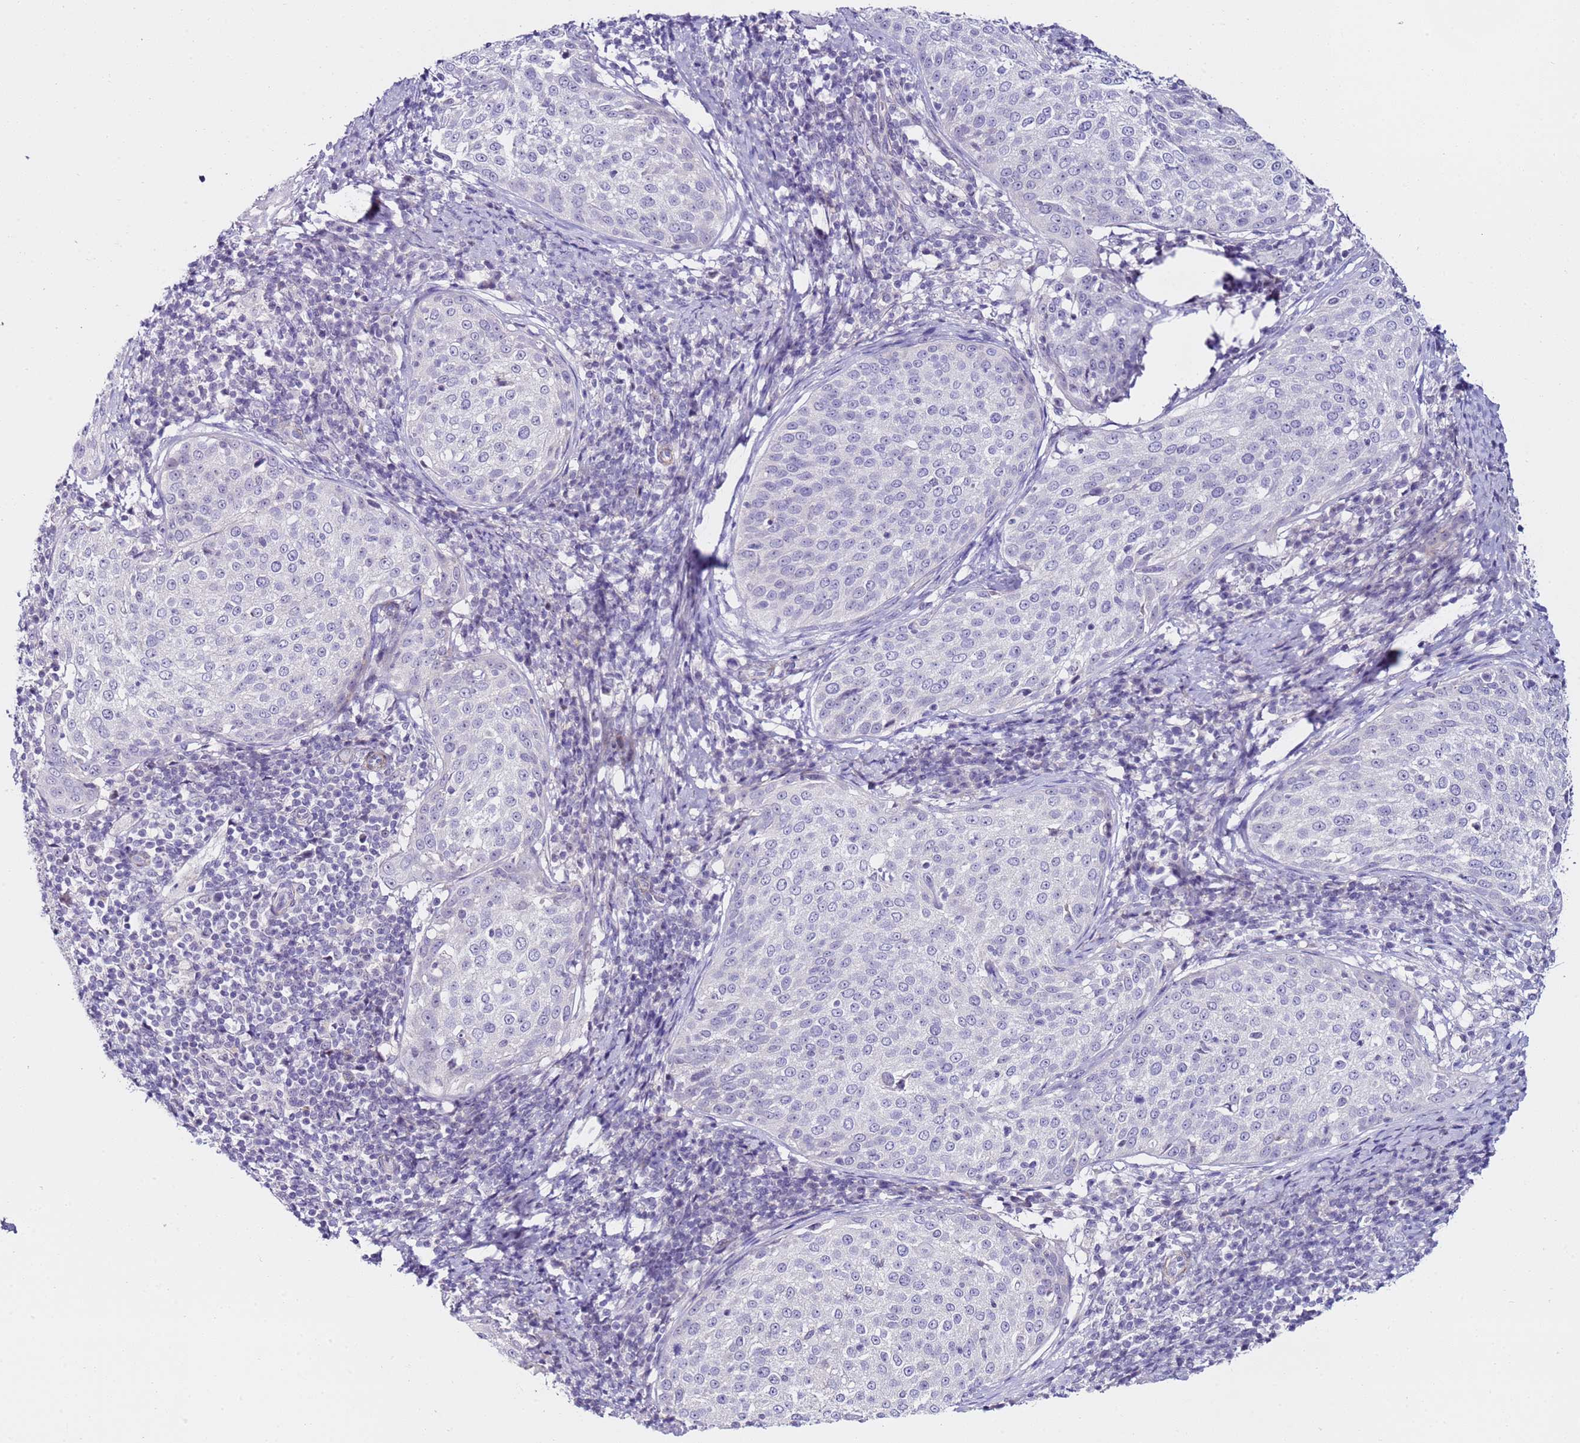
{"staining": {"intensity": "negative", "quantity": "none", "location": "none"}, "tissue": "cervical cancer", "cell_type": "Tumor cells", "image_type": "cancer", "snomed": [{"axis": "morphology", "description": "Squamous cell carcinoma, NOS"}, {"axis": "topography", "description": "Cervix"}], "caption": "Tumor cells are negative for protein expression in human cervical squamous cell carcinoma.", "gene": "HGD", "patient": {"sex": "female", "age": 57}}